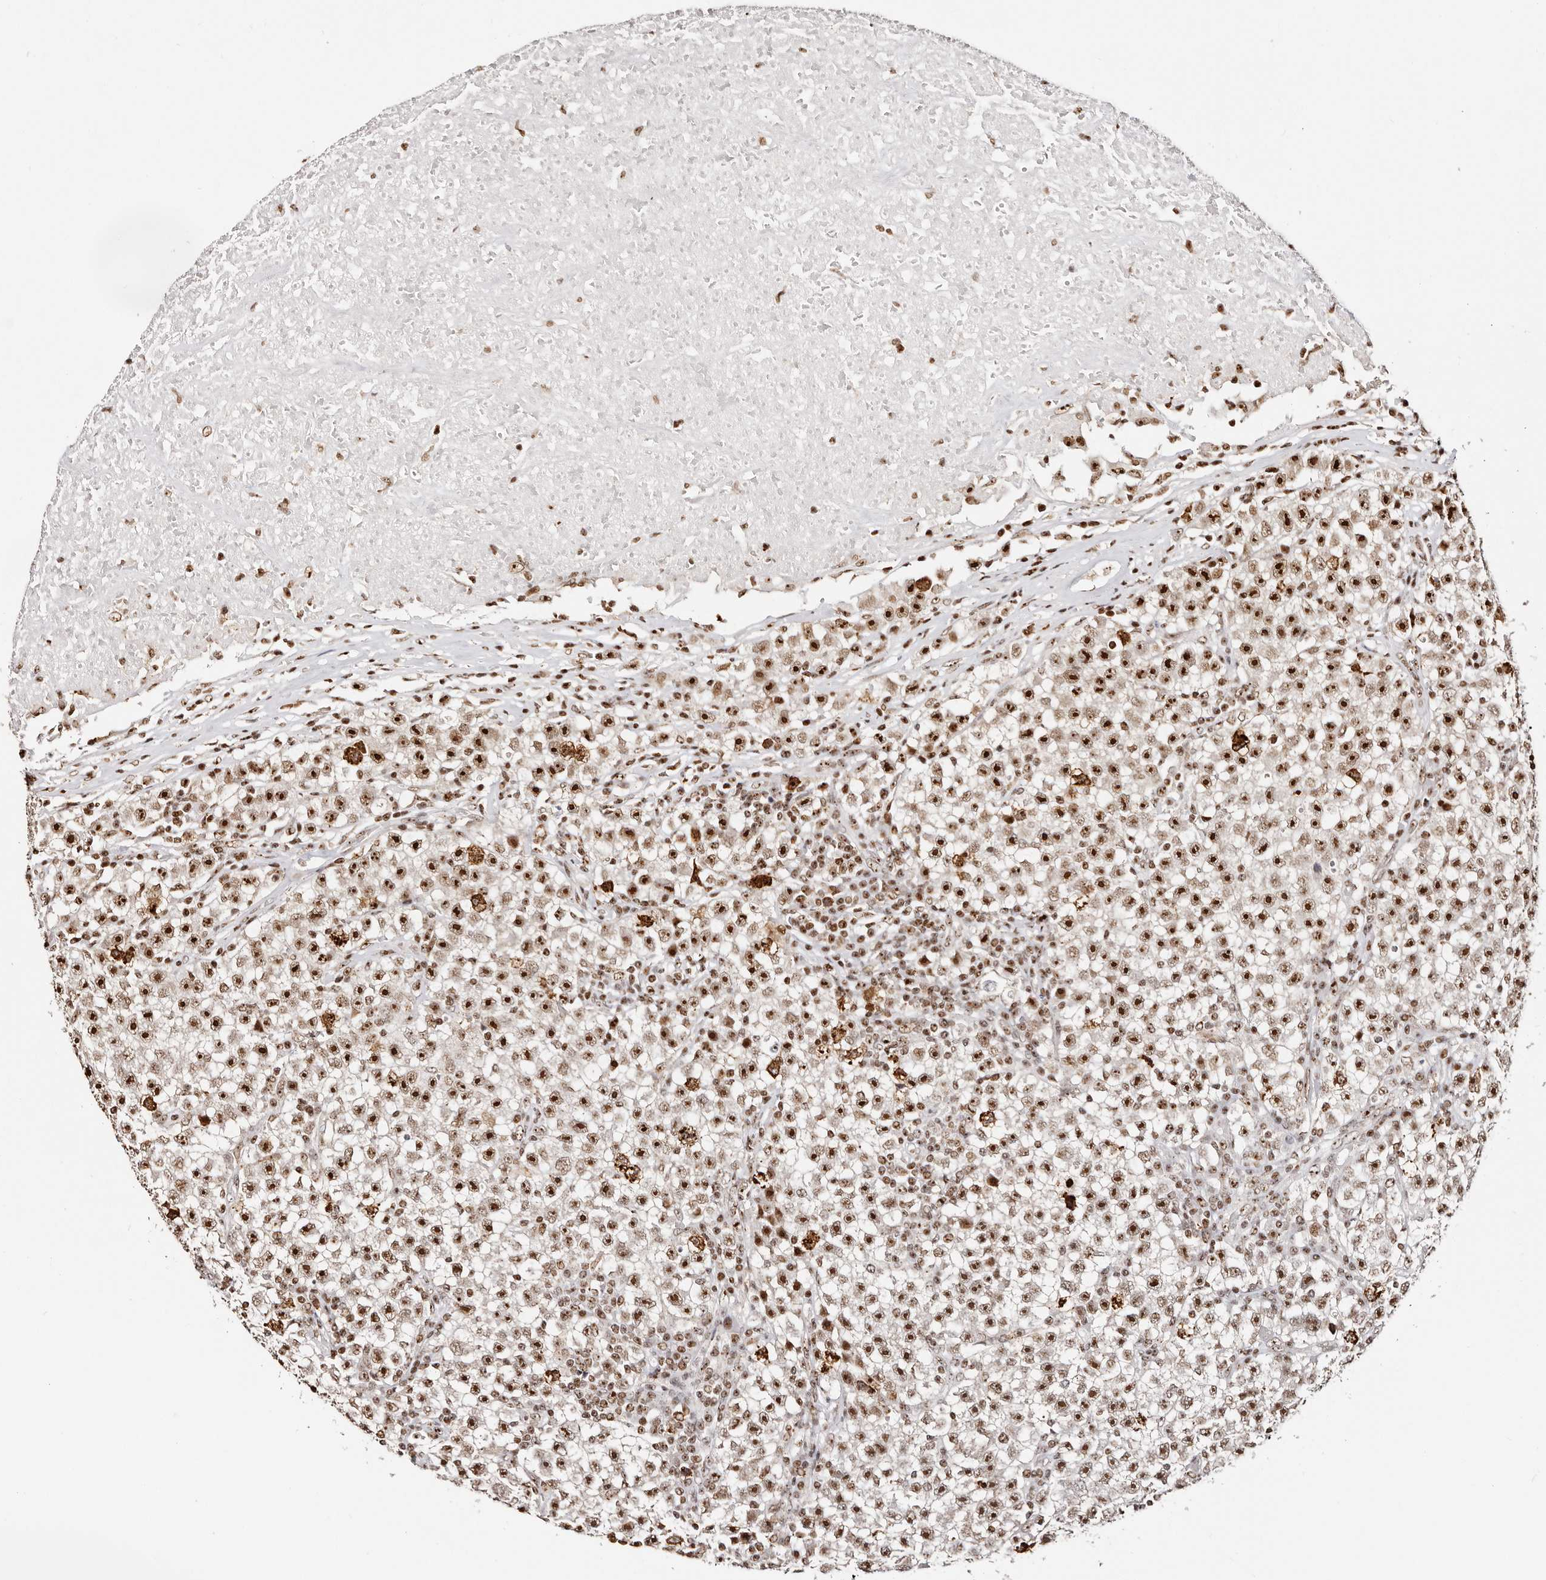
{"staining": {"intensity": "strong", "quantity": ">75%", "location": "nuclear"}, "tissue": "testis cancer", "cell_type": "Tumor cells", "image_type": "cancer", "snomed": [{"axis": "morphology", "description": "Seminoma, NOS"}, {"axis": "topography", "description": "Testis"}], "caption": "IHC (DAB (3,3'-diaminobenzidine)) staining of testis cancer (seminoma) shows strong nuclear protein staining in approximately >75% of tumor cells.", "gene": "IQGAP3", "patient": {"sex": "male", "age": 22}}